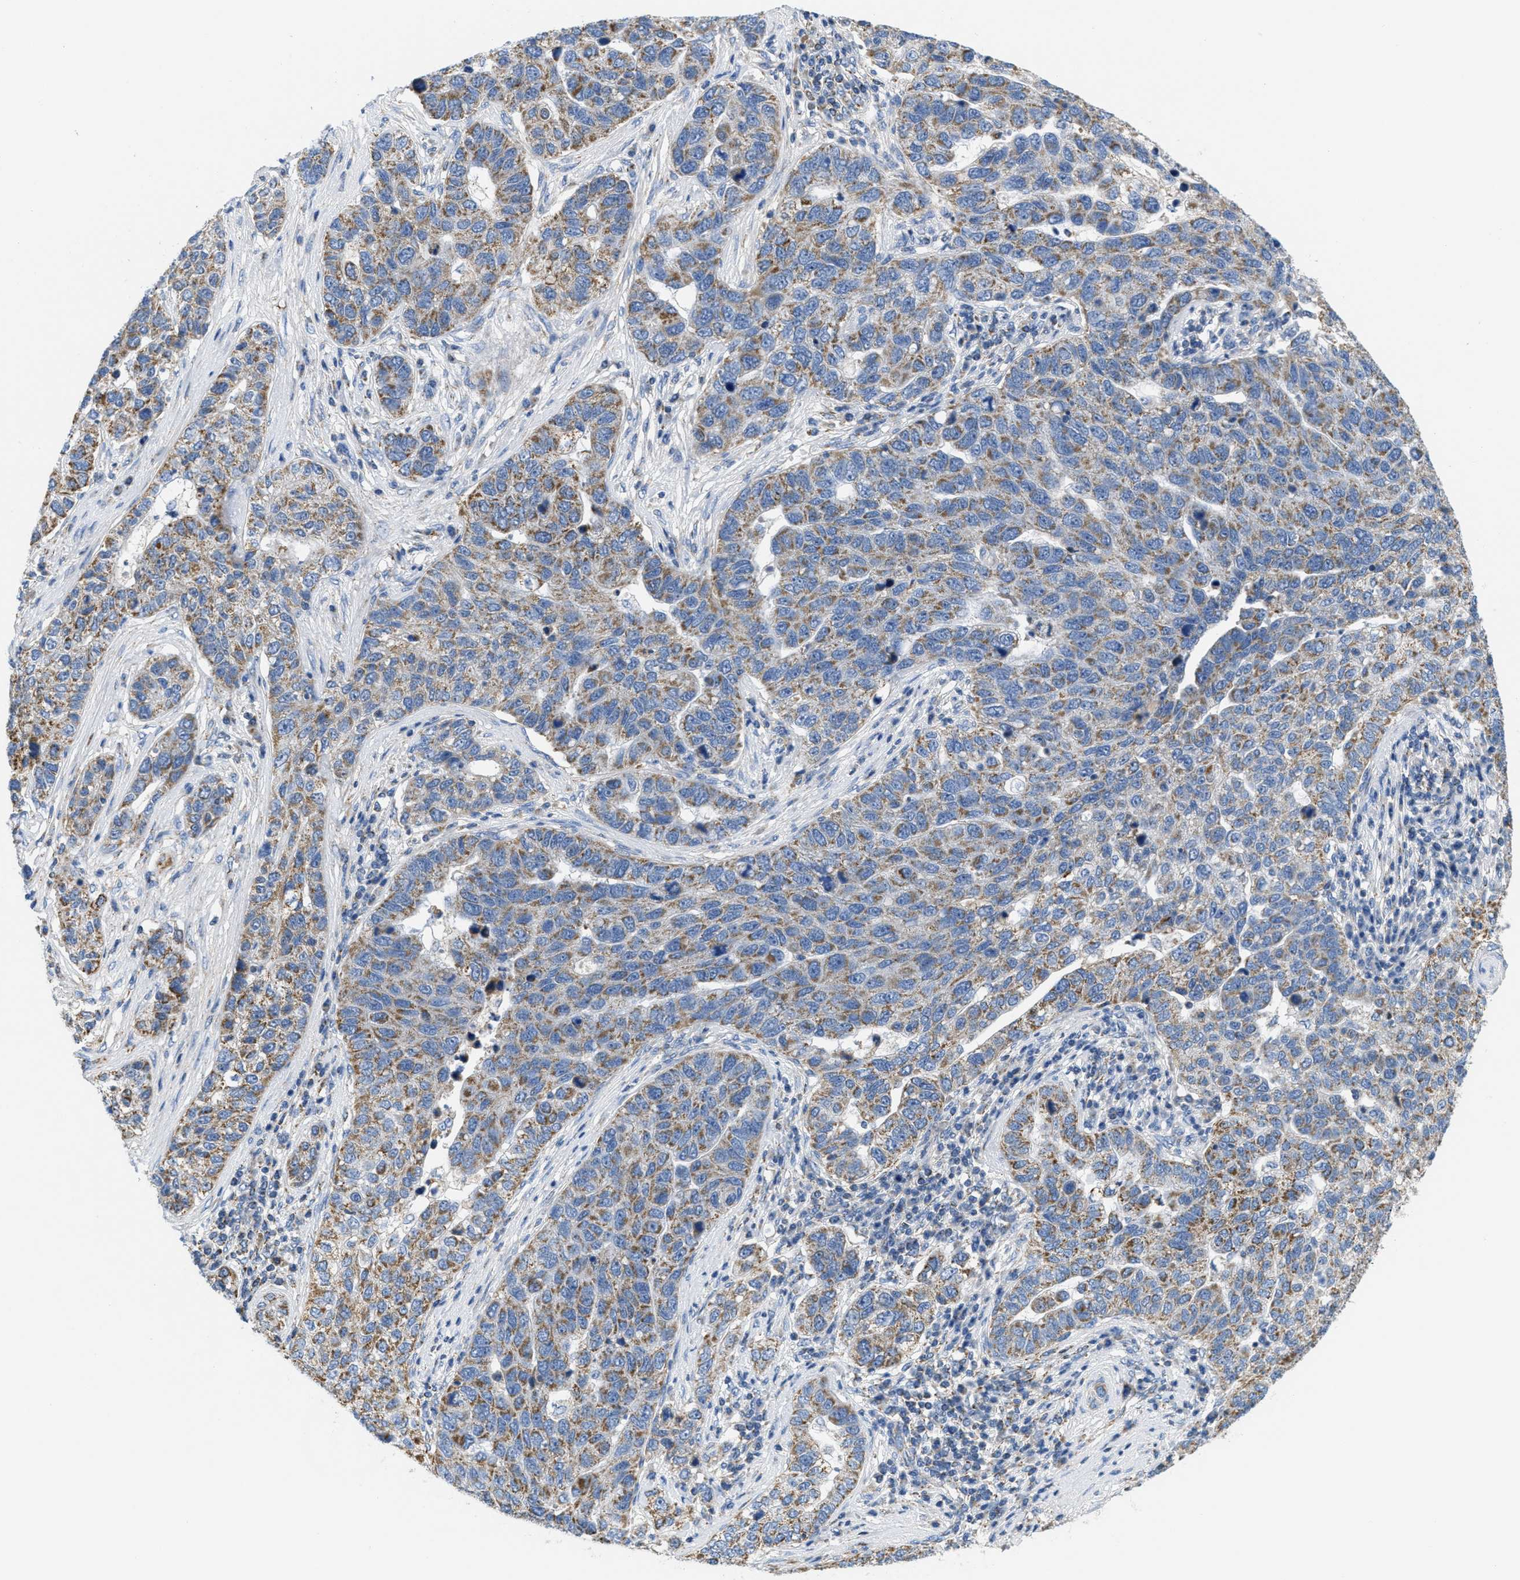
{"staining": {"intensity": "moderate", "quantity": ">75%", "location": "cytoplasmic/membranous"}, "tissue": "pancreatic cancer", "cell_type": "Tumor cells", "image_type": "cancer", "snomed": [{"axis": "morphology", "description": "Adenocarcinoma, NOS"}, {"axis": "topography", "description": "Pancreas"}], "caption": "IHC histopathology image of neoplastic tissue: human pancreatic adenocarcinoma stained using immunohistochemistry shows medium levels of moderate protein expression localized specifically in the cytoplasmic/membranous of tumor cells, appearing as a cytoplasmic/membranous brown color.", "gene": "KCNJ5", "patient": {"sex": "female", "age": 61}}